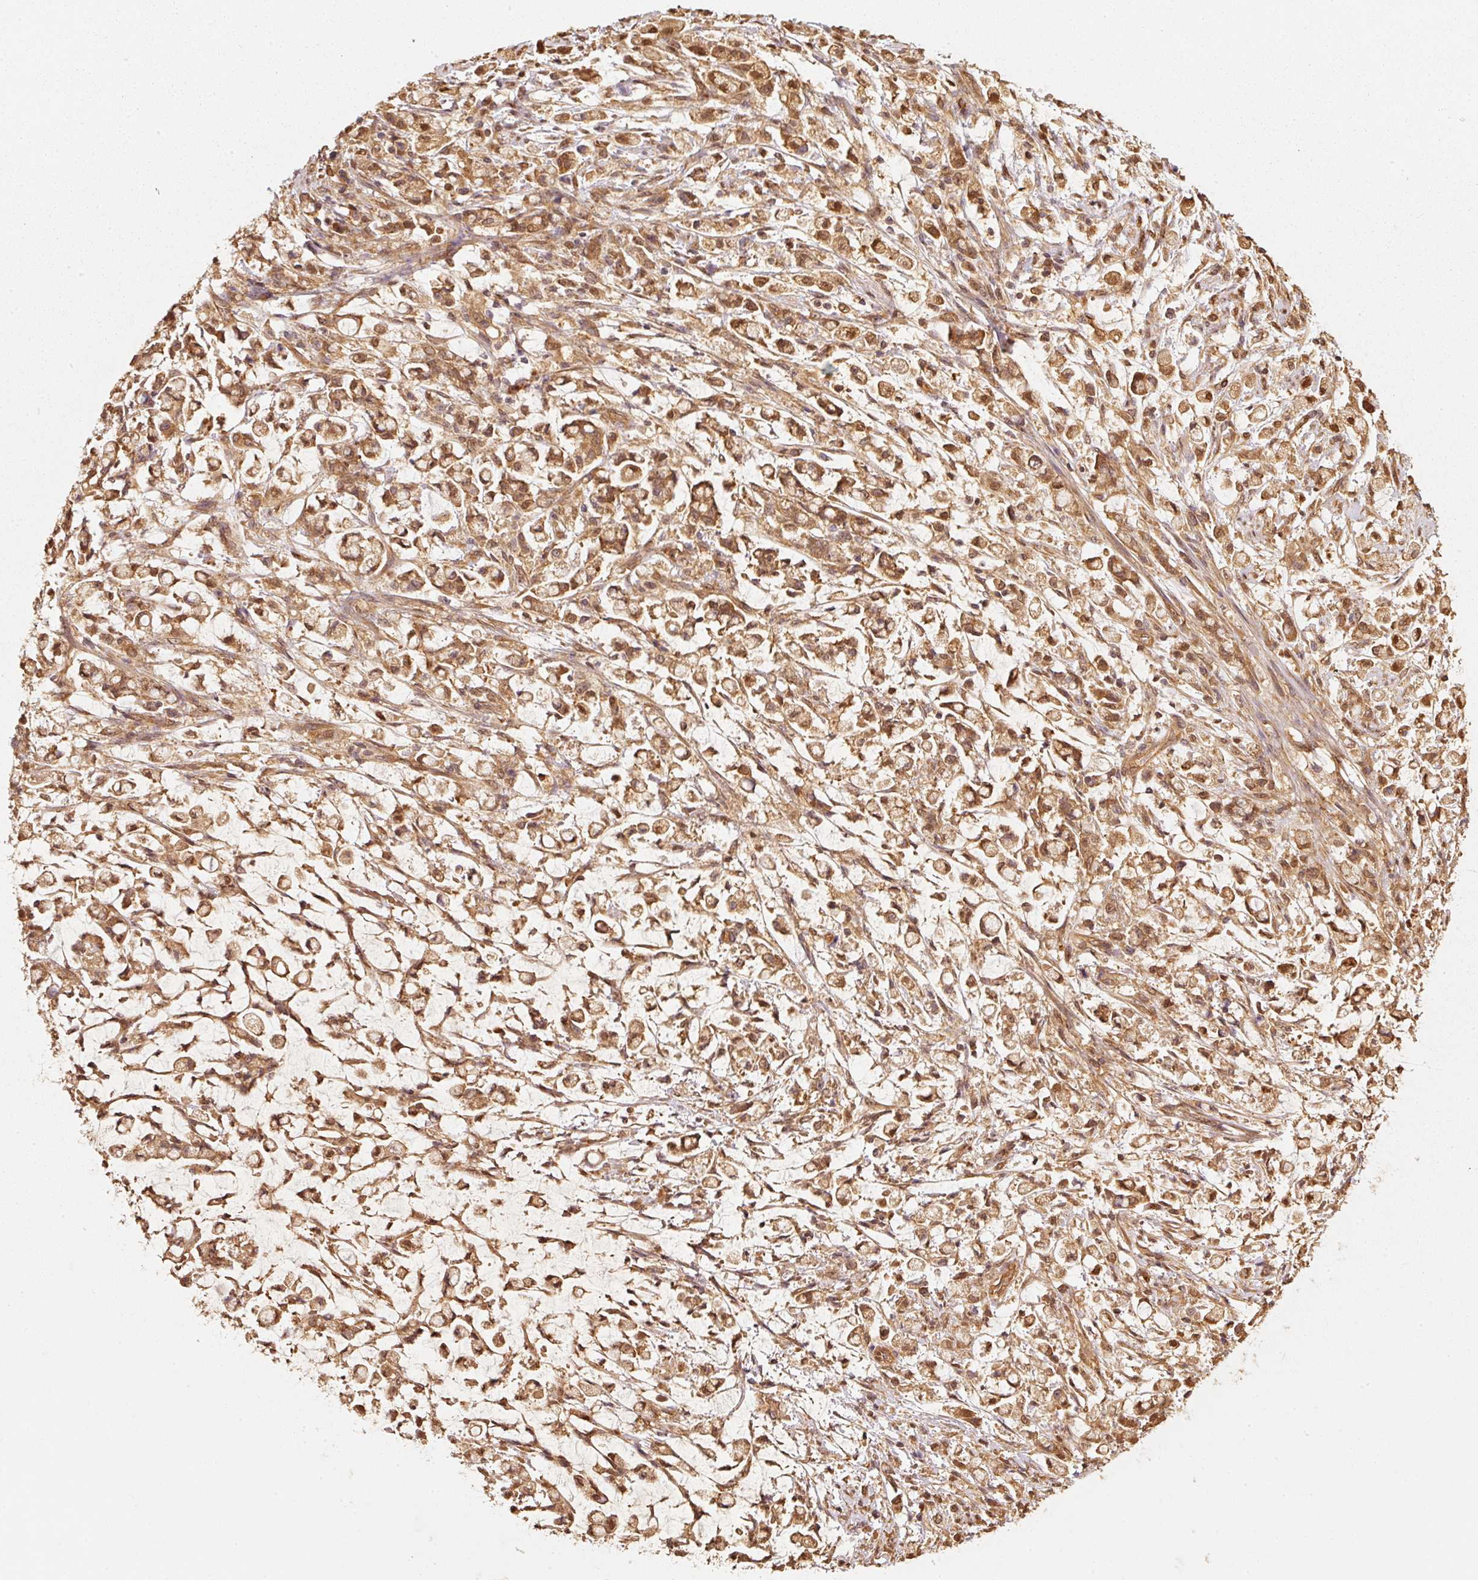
{"staining": {"intensity": "moderate", "quantity": ">75%", "location": "cytoplasmic/membranous,nuclear"}, "tissue": "stomach cancer", "cell_type": "Tumor cells", "image_type": "cancer", "snomed": [{"axis": "morphology", "description": "Adenocarcinoma, NOS"}, {"axis": "topography", "description": "Stomach"}], "caption": "A brown stain highlights moderate cytoplasmic/membranous and nuclear positivity of a protein in human stomach cancer (adenocarcinoma) tumor cells. The protein of interest is stained brown, and the nuclei are stained in blue (DAB IHC with brightfield microscopy, high magnification).", "gene": "STAU1", "patient": {"sex": "female", "age": 60}}